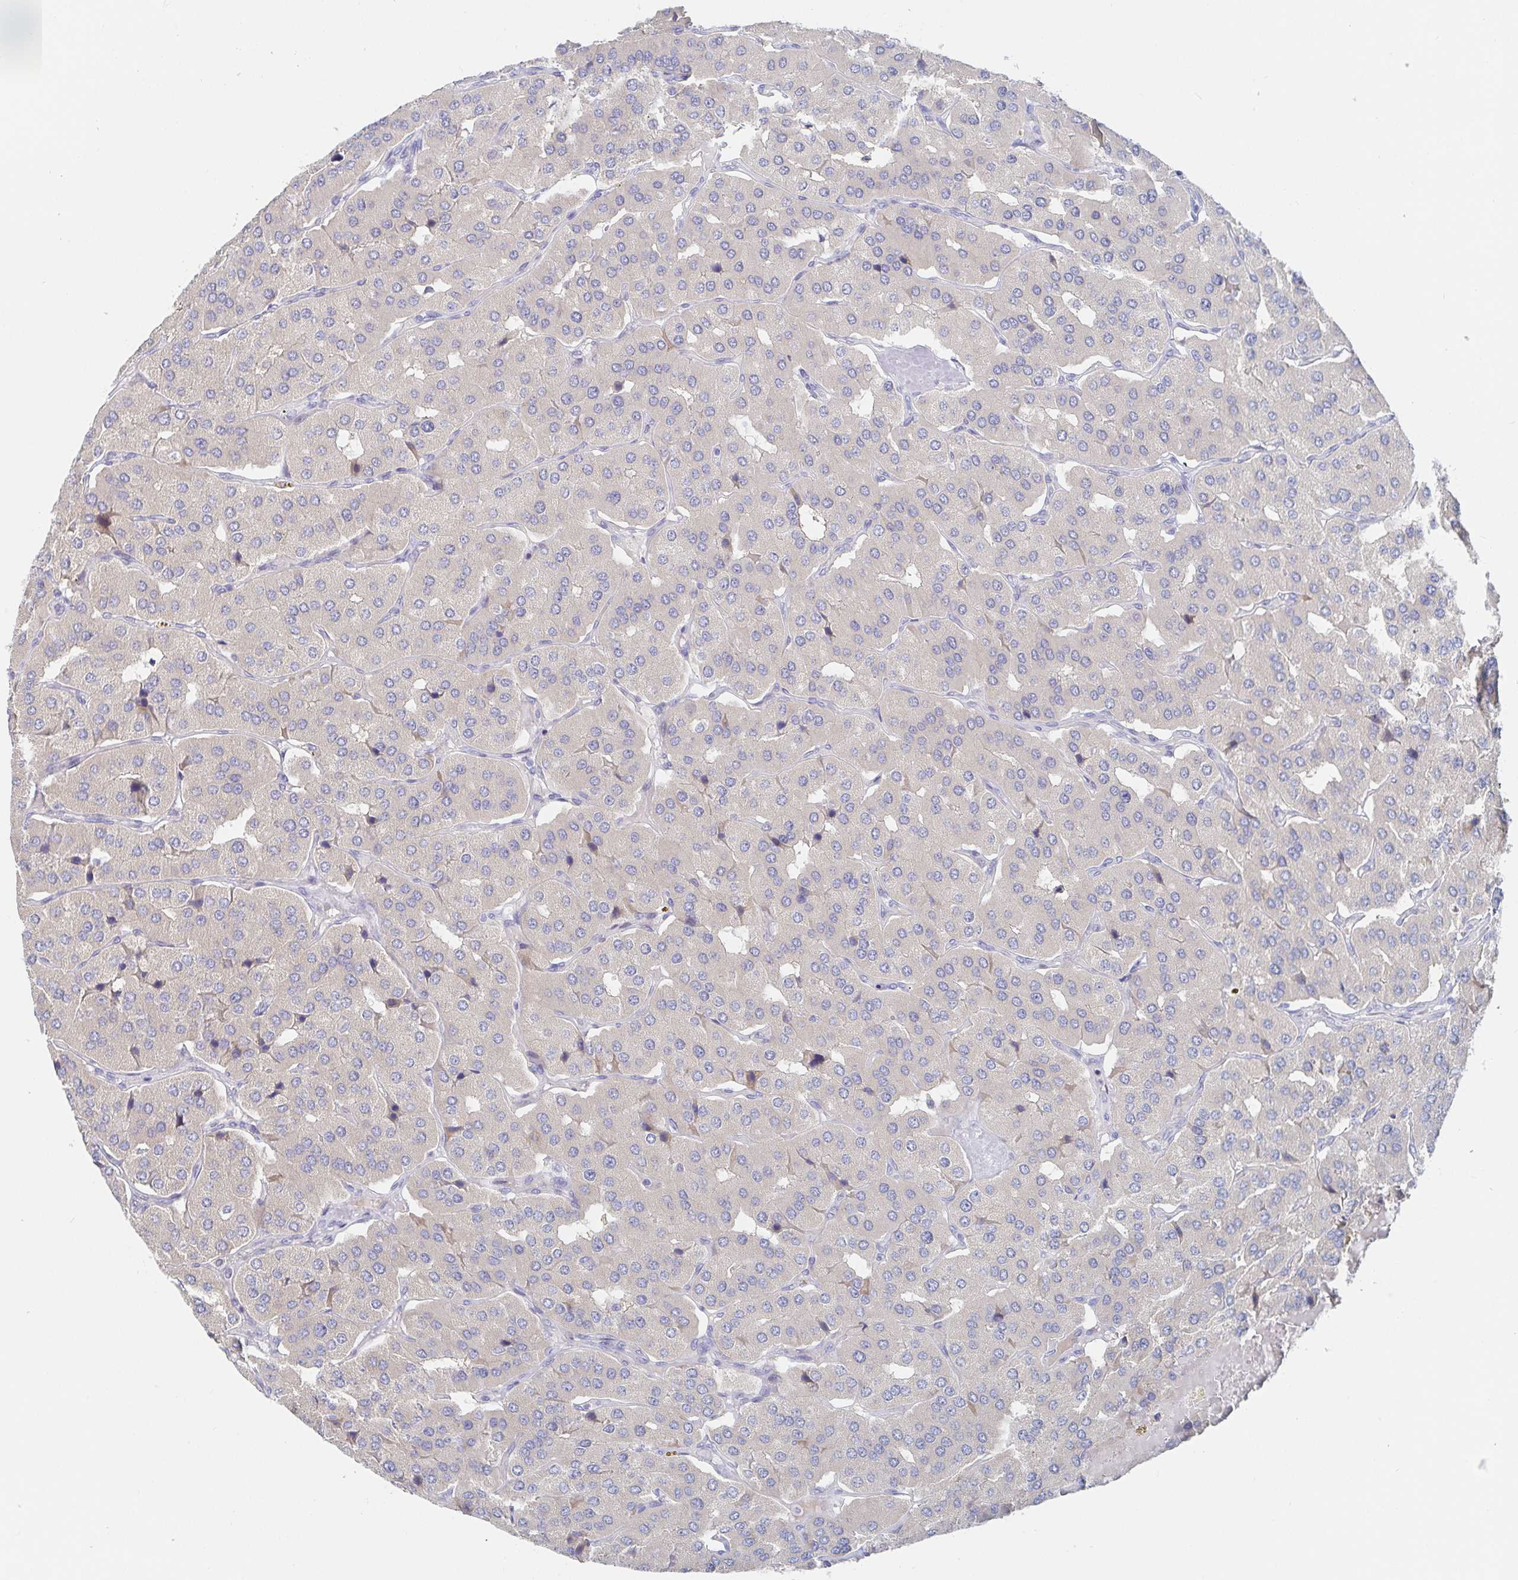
{"staining": {"intensity": "negative", "quantity": "none", "location": "none"}, "tissue": "parathyroid gland", "cell_type": "Glandular cells", "image_type": "normal", "snomed": [{"axis": "morphology", "description": "Normal tissue, NOS"}, {"axis": "morphology", "description": "Adenoma, NOS"}, {"axis": "topography", "description": "Parathyroid gland"}], "caption": "This is a histopathology image of IHC staining of benign parathyroid gland, which shows no expression in glandular cells.", "gene": "ZNF100", "patient": {"sex": "female", "age": 86}}